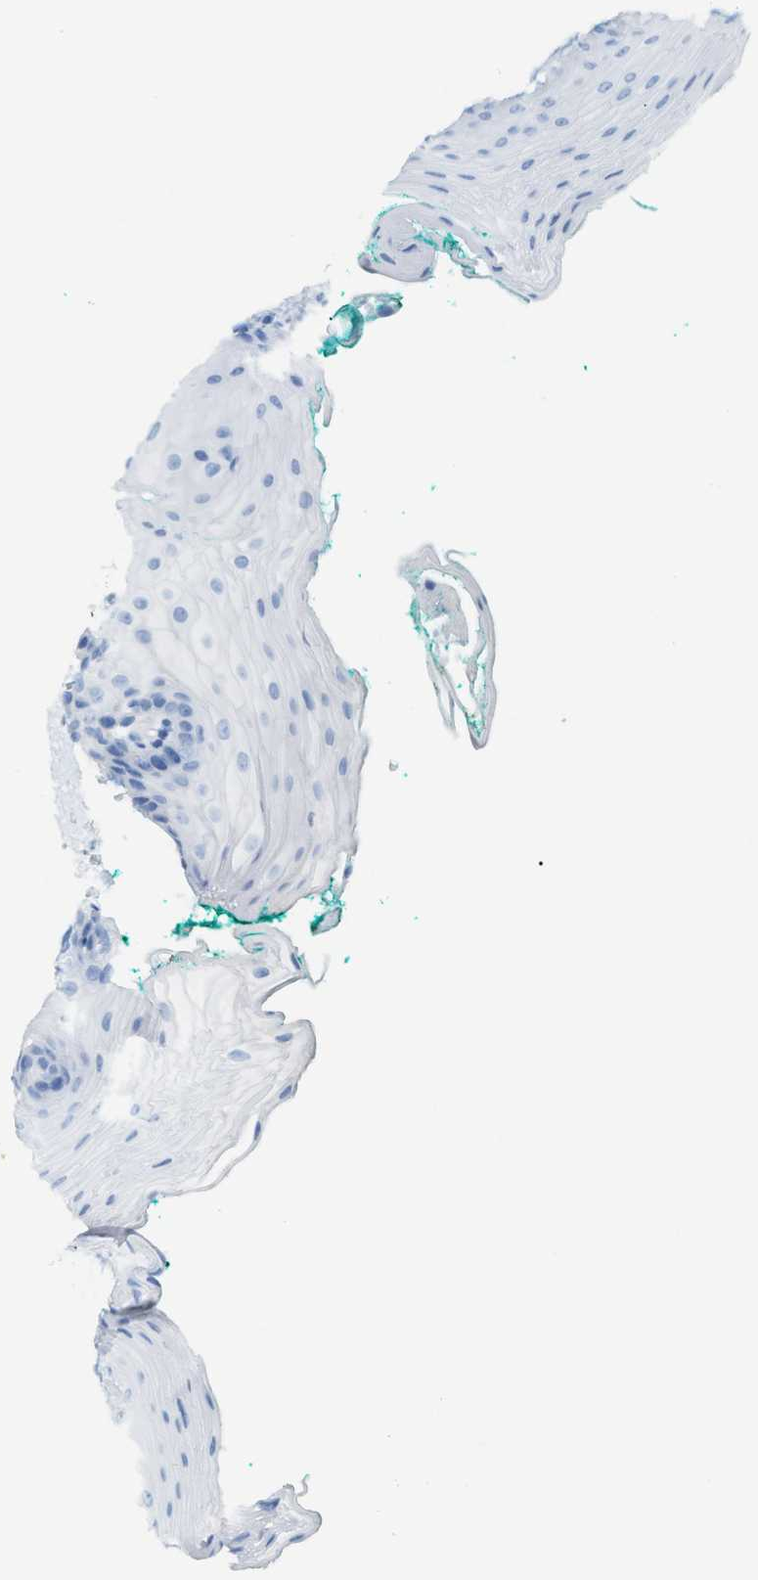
{"staining": {"intensity": "negative", "quantity": "none", "location": "none"}, "tissue": "oral mucosa", "cell_type": "Squamous epithelial cells", "image_type": "normal", "snomed": [{"axis": "morphology", "description": "Normal tissue, NOS"}, {"axis": "topography", "description": "Oral tissue"}], "caption": "Squamous epithelial cells show no significant positivity in benign oral mucosa. (Brightfield microscopy of DAB (3,3'-diaminobenzidine) IHC at high magnification).", "gene": "MYH11", "patient": {"sex": "male", "age": 58}}